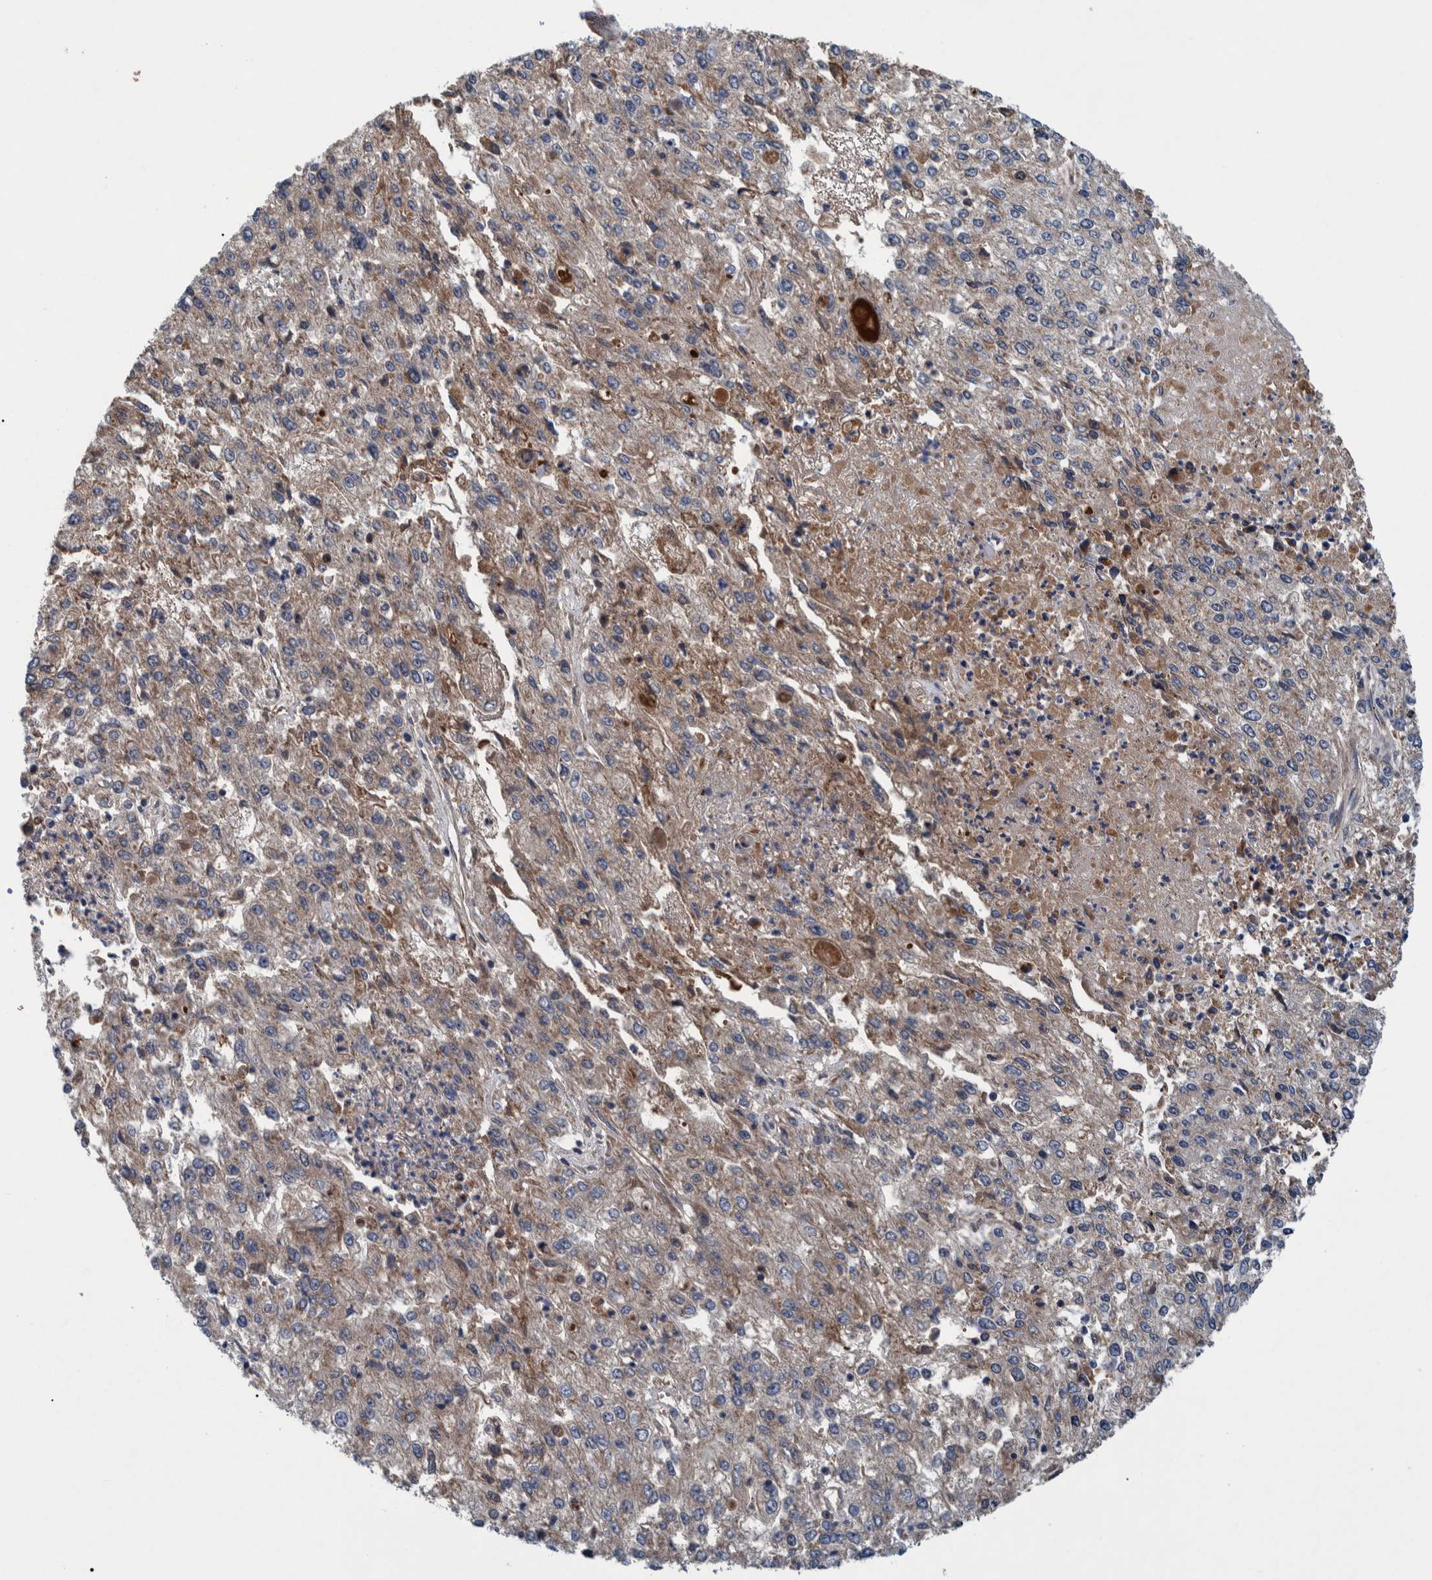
{"staining": {"intensity": "weak", "quantity": ">75%", "location": "cytoplasmic/membranous"}, "tissue": "endometrial cancer", "cell_type": "Tumor cells", "image_type": "cancer", "snomed": [{"axis": "morphology", "description": "Adenocarcinoma, NOS"}, {"axis": "topography", "description": "Endometrium"}], "caption": "A high-resolution photomicrograph shows immunohistochemistry staining of endometrial cancer, which exhibits weak cytoplasmic/membranous staining in about >75% of tumor cells. (Brightfield microscopy of DAB IHC at high magnification).", "gene": "ITIH3", "patient": {"sex": "female", "age": 49}}